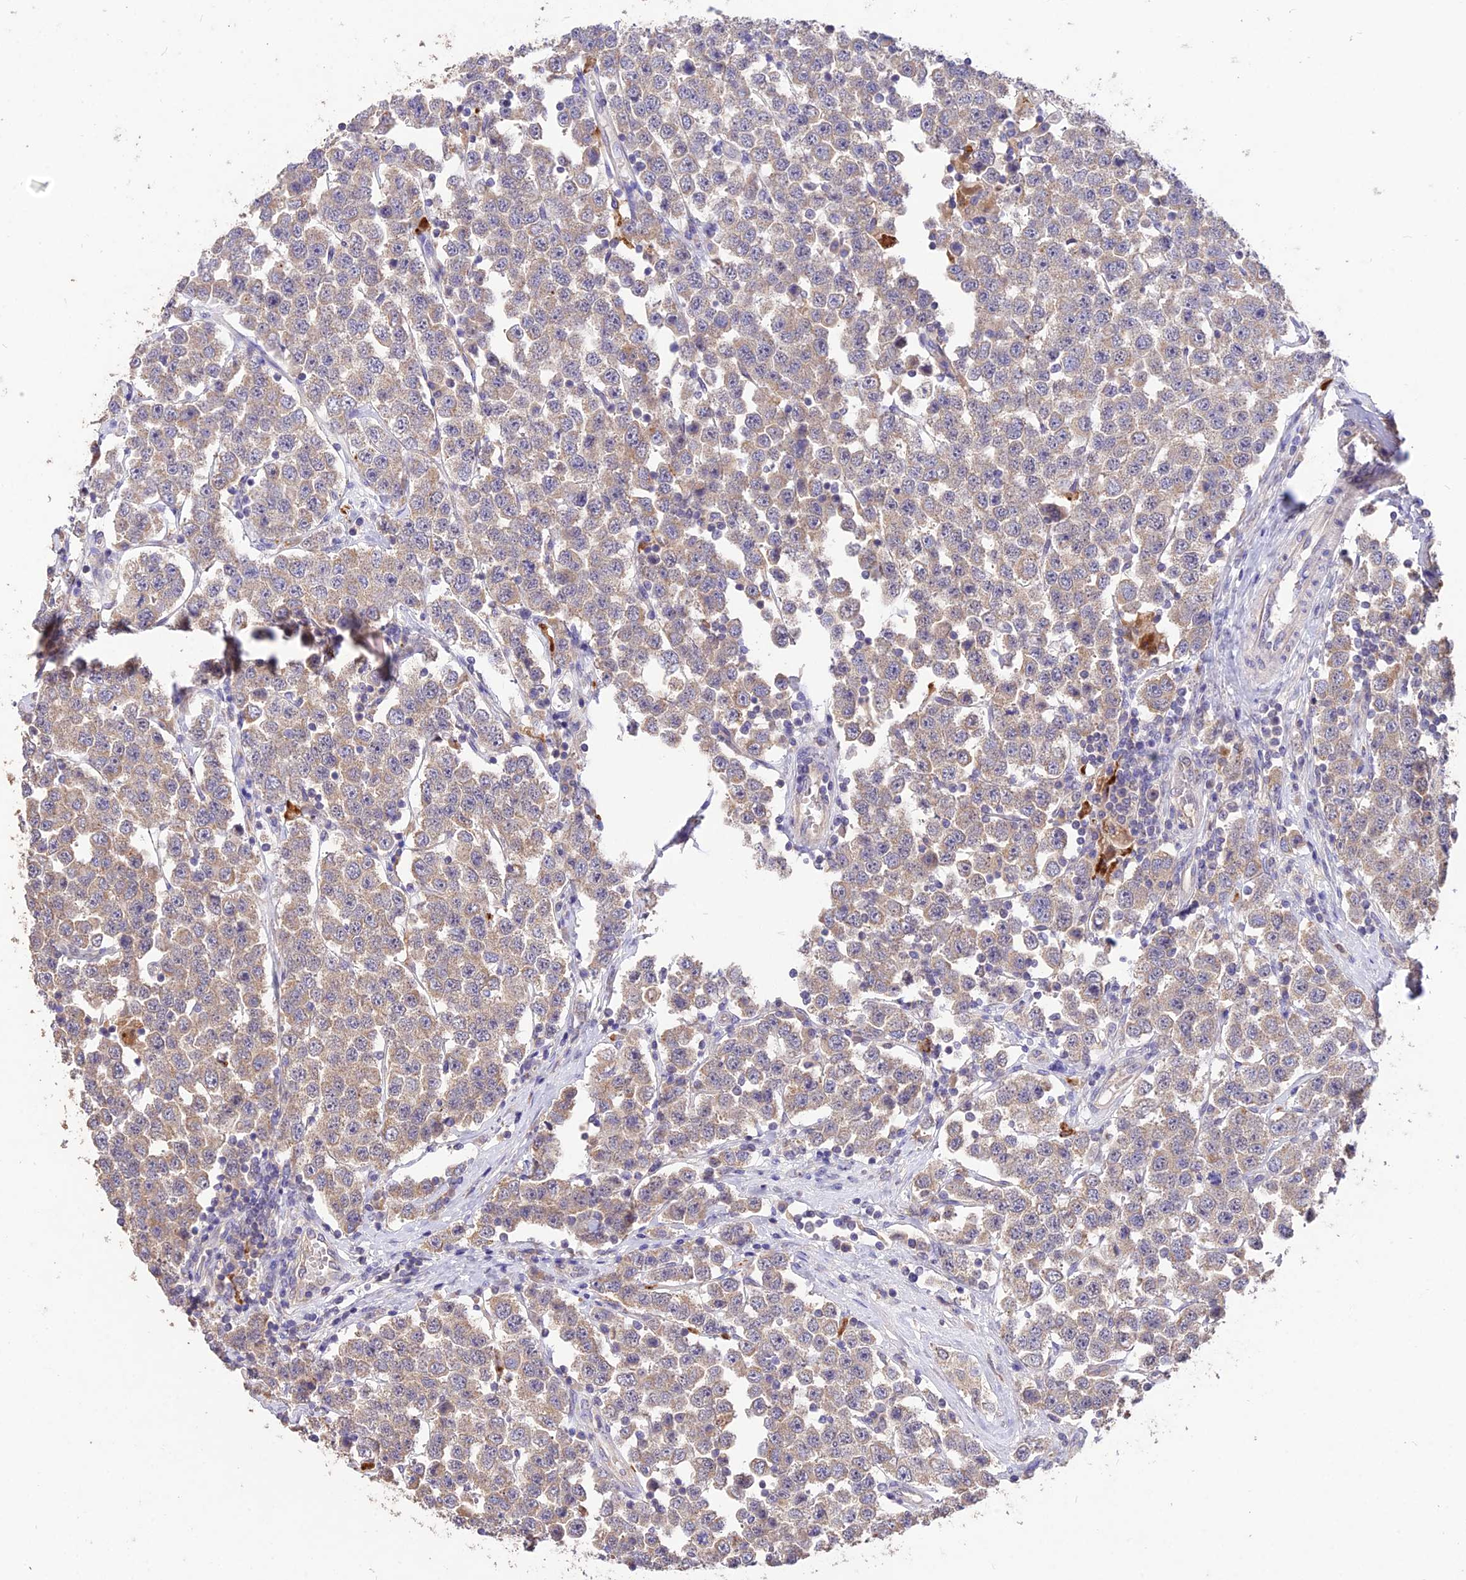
{"staining": {"intensity": "weak", "quantity": ">75%", "location": "cytoplasmic/membranous"}, "tissue": "testis cancer", "cell_type": "Tumor cells", "image_type": "cancer", "snomed": [{"axis": "morphology", "description": "Seminoma, NOS"}, {"axis": "topography", "description": "Testis"}], "caption": "Testis cancer (seminoma) stained with IHC displays weak cytoplasmic/membranous staining in about >75% of tumor cells.", "gene": "SDHD", "patient": {"sex": "male", "age": 28}}